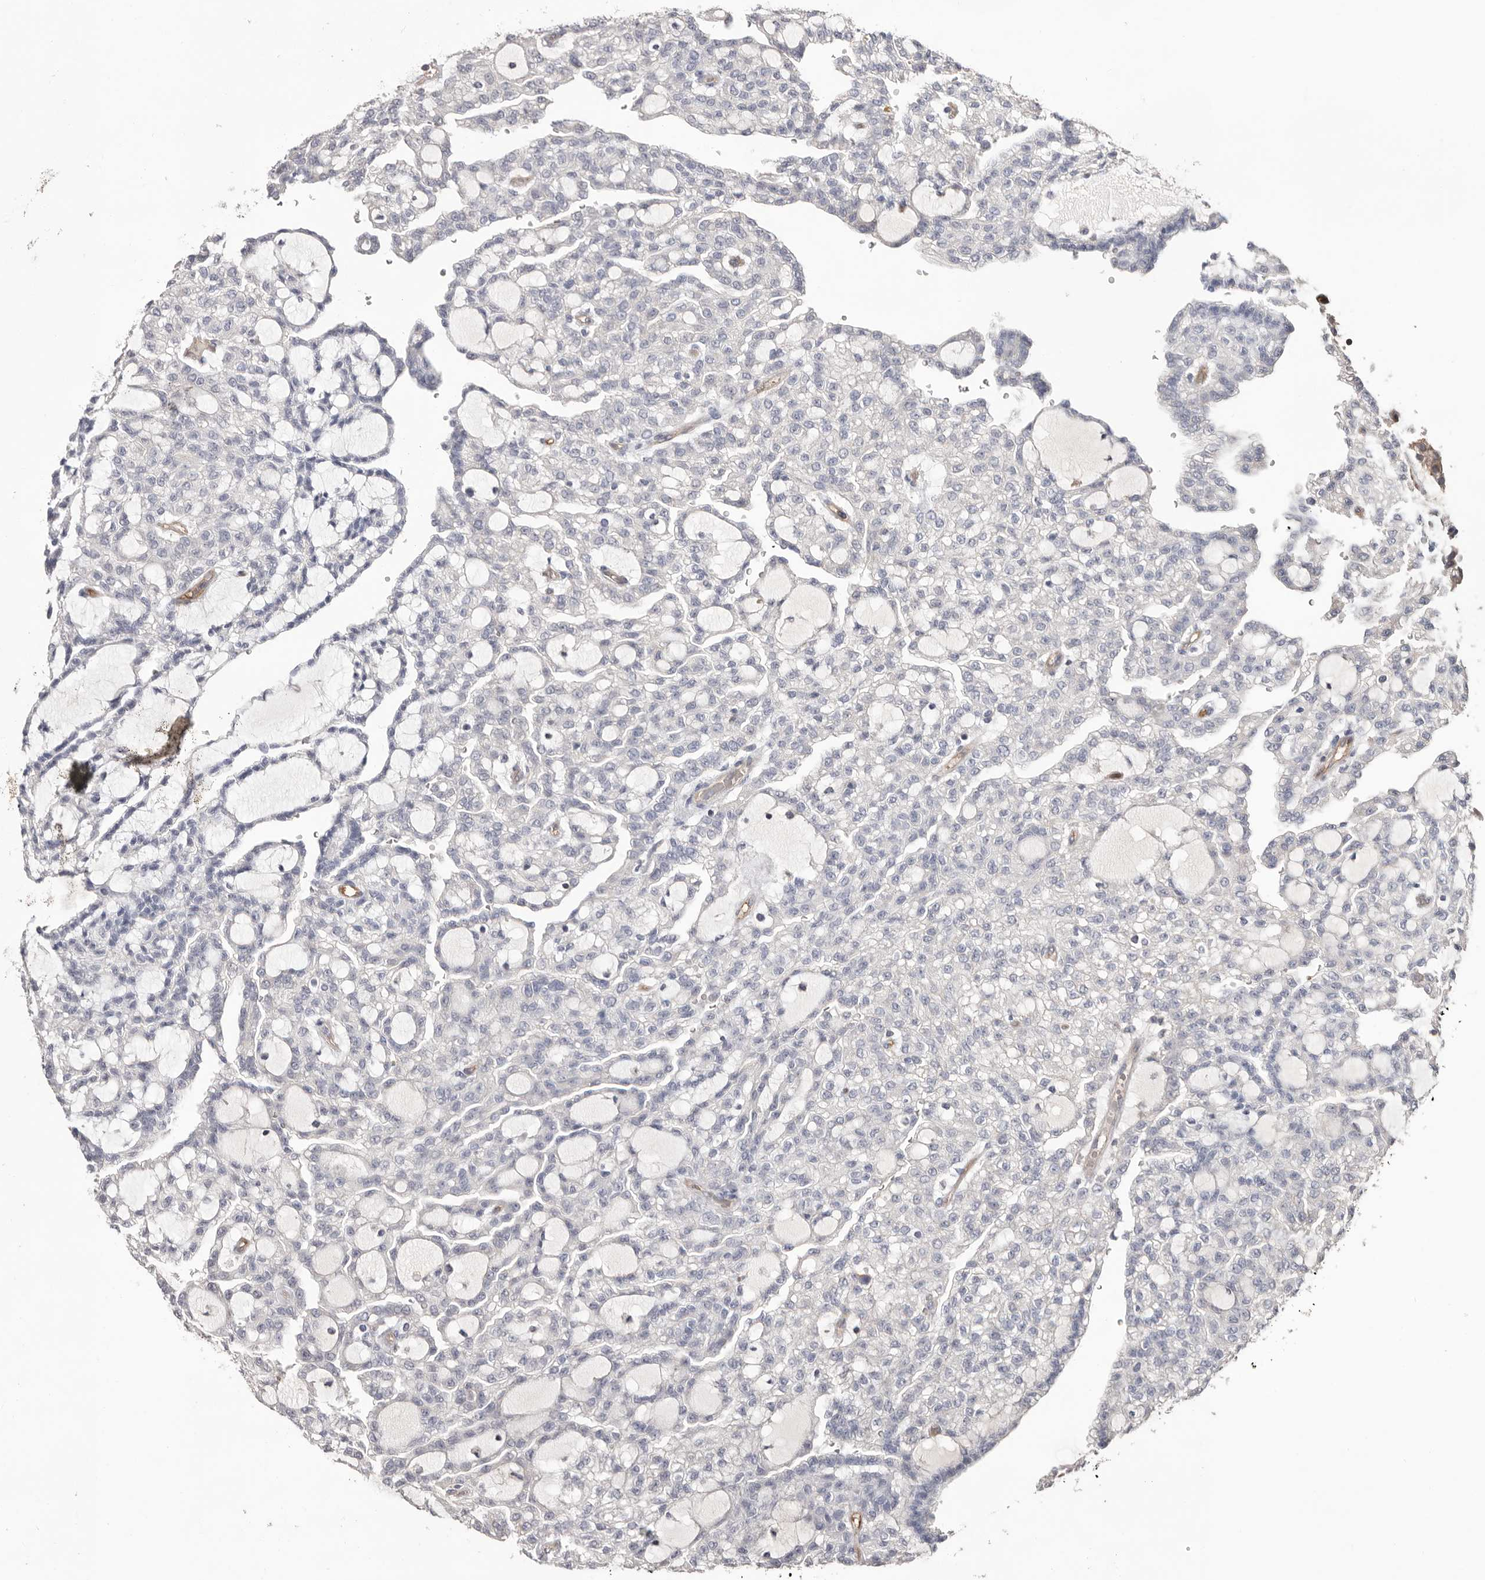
{"staining": {"intensity": "negative", "quantity": "none", "location": "none"}, "tissue": "renal cancer", "cell_type": "Tumor cells", "image_type": "cancer", "snomed": [{"axis": "morphology", "description": "Adenocarcinoma, NOS"}, {"axis": "topography", "description": "Kidney"}], "caption": "Protein analysis of renal cancer displays no significant expression in tumor cells.", "gene": "MMACHC", "patient": {"sex": "male", "age": 63}}